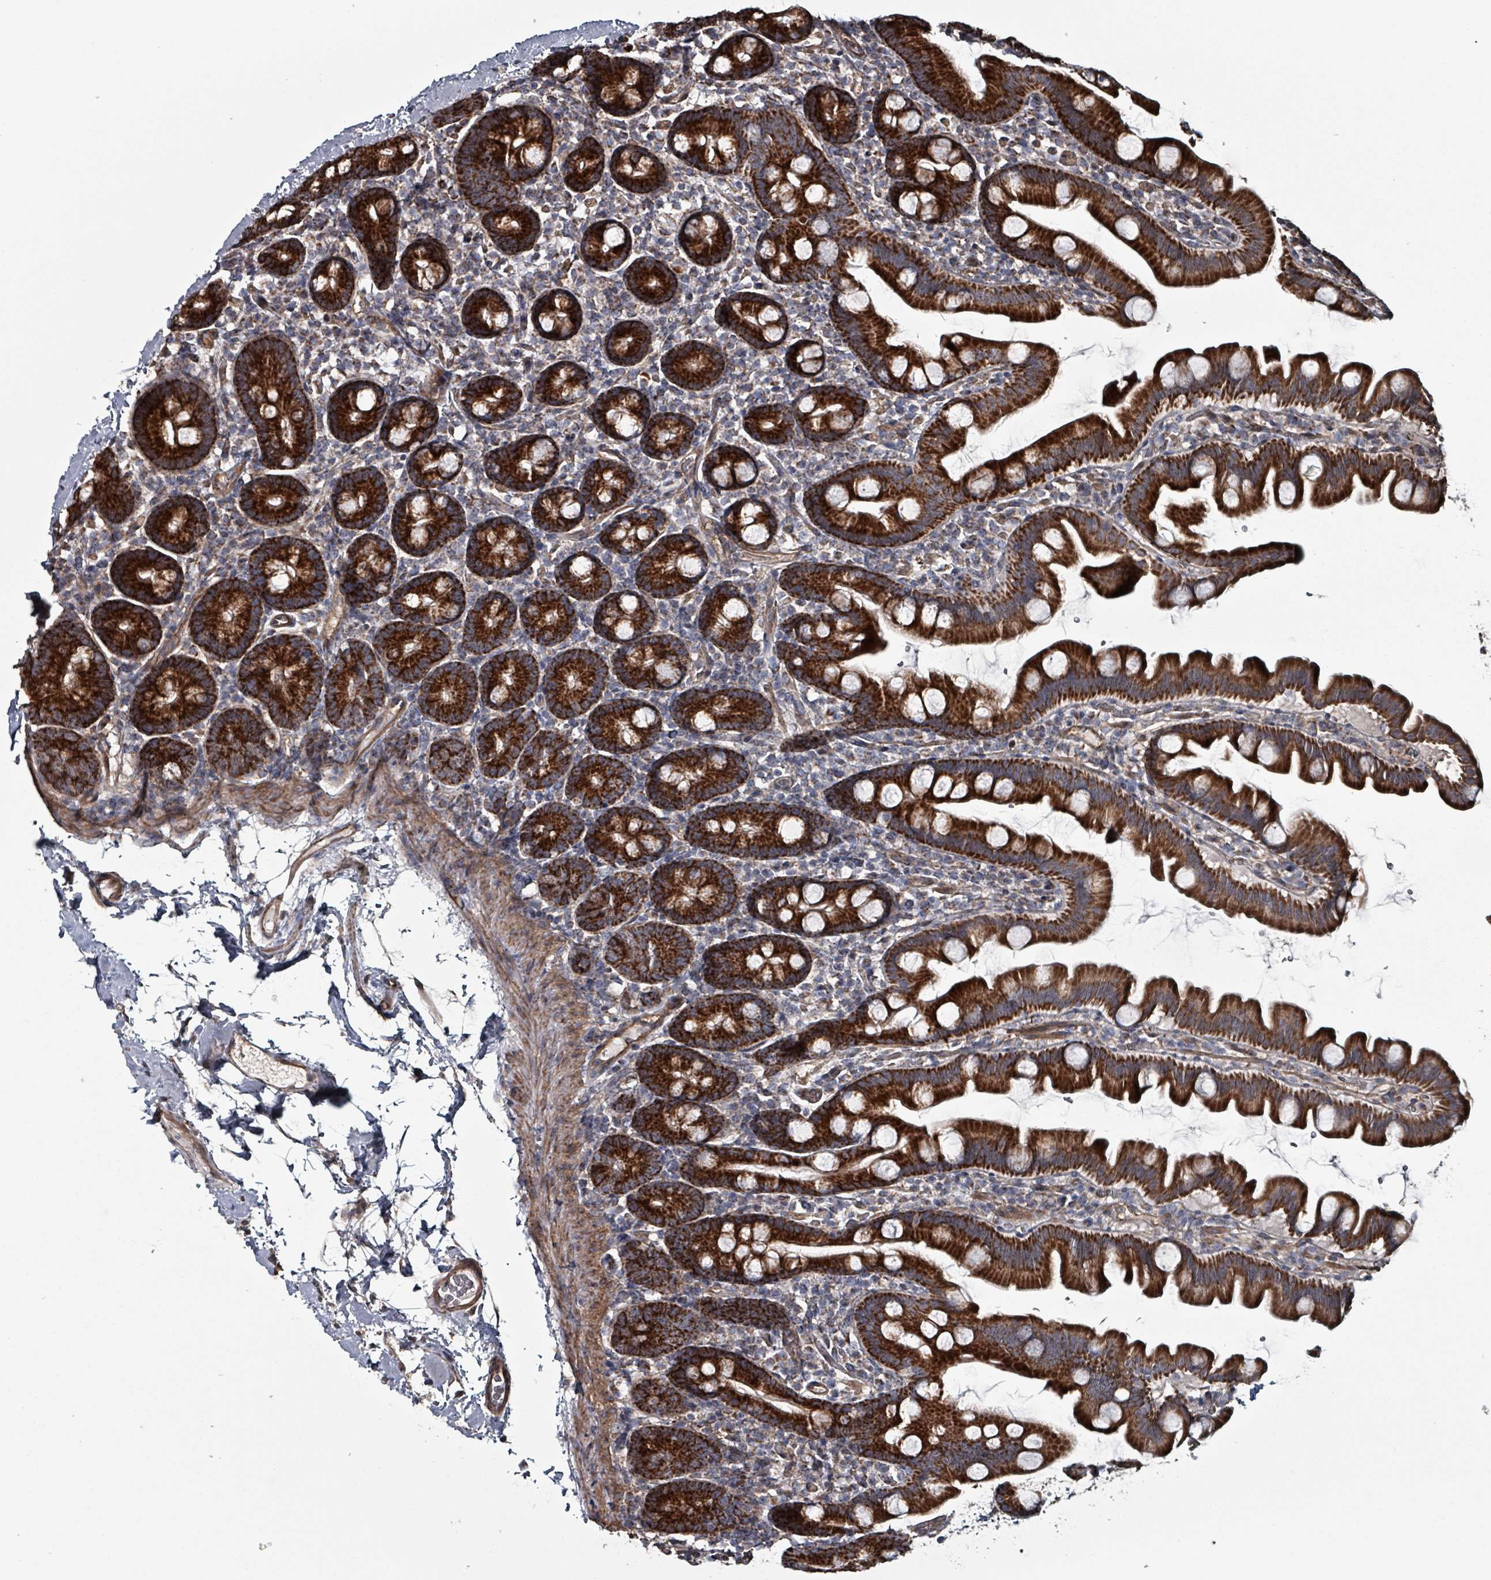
{"staining": {"intensity": "strong", "quantity": ">75%", "location": "cytoplasmic/membranous"}, "tissue": "small intestine", "cell_type": "Glandular cells", "image_type": "normal", "snomed": [{"axis": "morphology", "description": "Normal tissue, NOS"}, {"axis": "topography", "description": "Small intestine"}], "caption": "Protein staining displays strong cytoplasmic/membranous positivity in approximately >75% of glandular cells in unremarkable small intestine.", "gene": "MRPL4", "patient": {"sex": "female", "age": 68}}